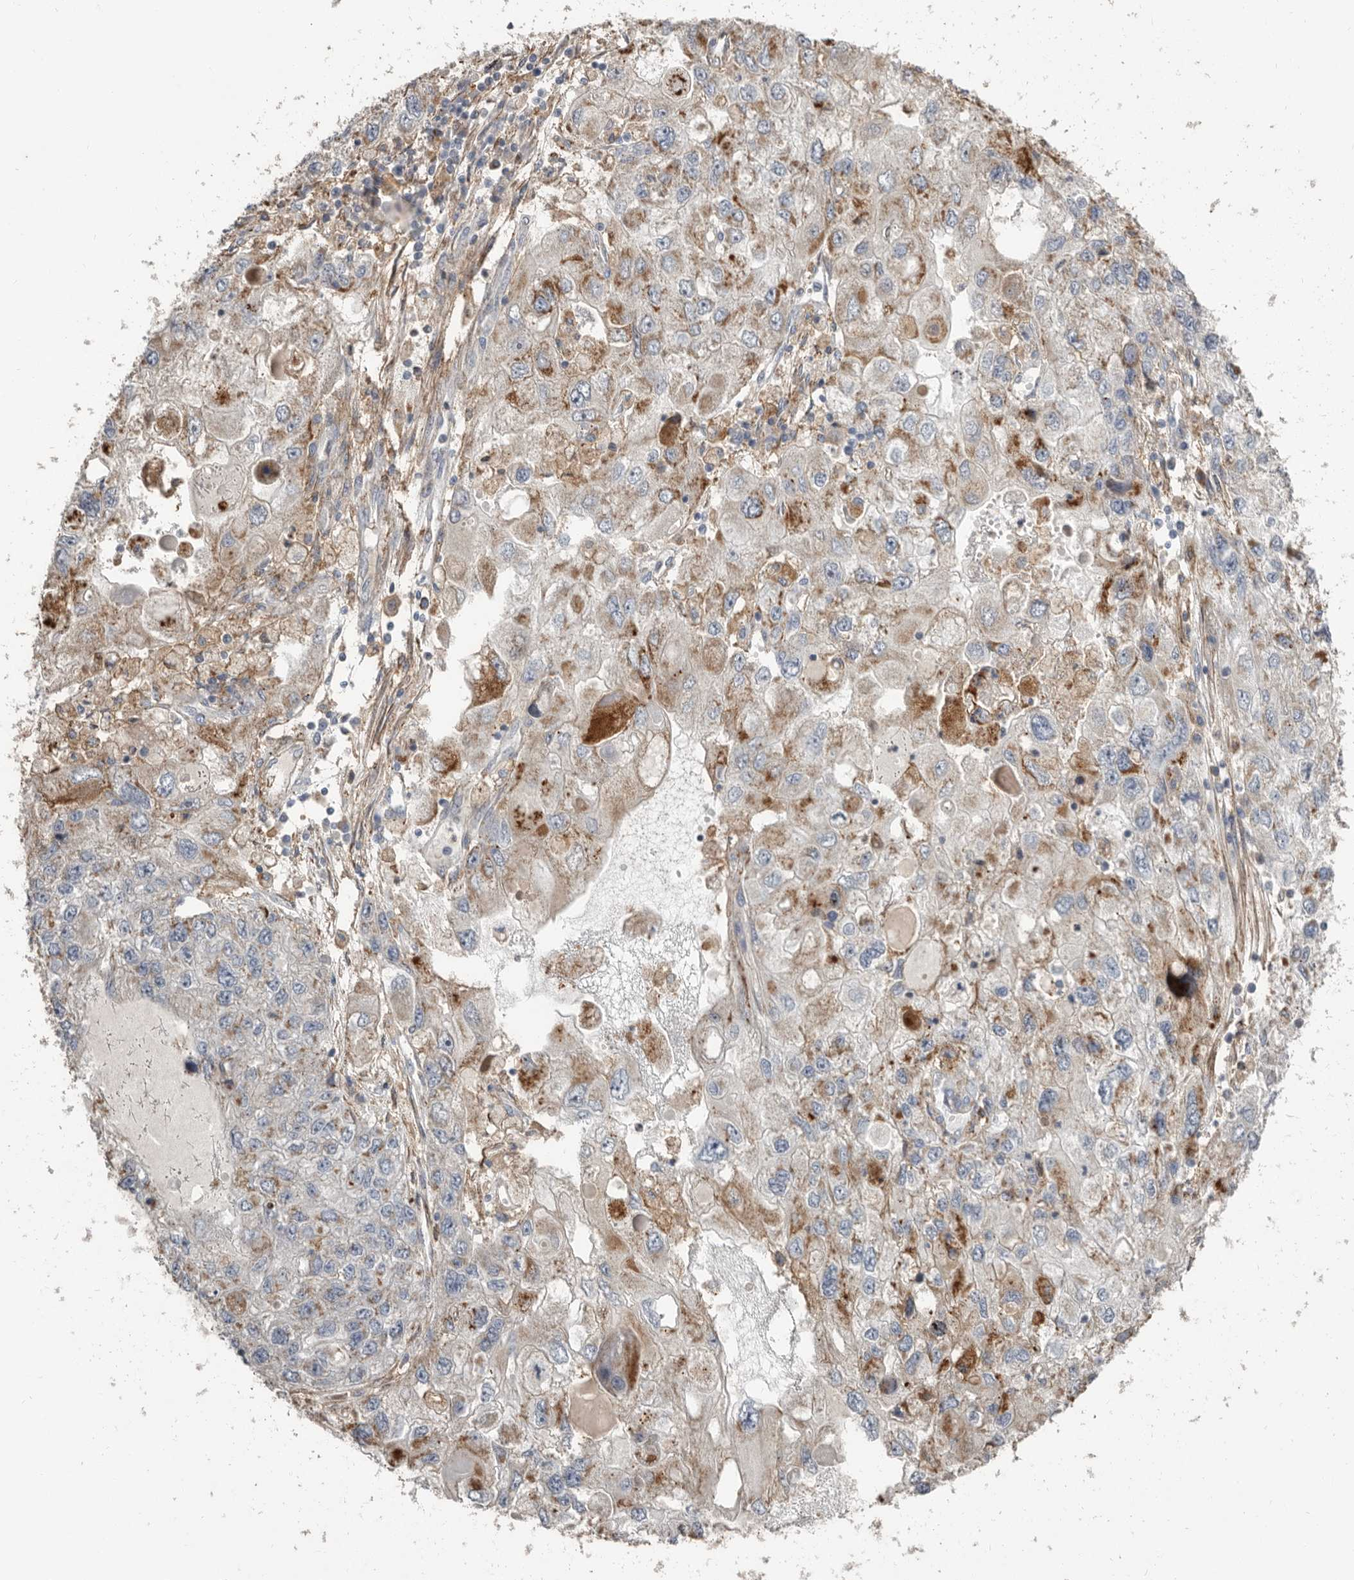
{"staining": {"intensity": "moderate", "quantity": "<25%", "location": "cytoplasmic/membranous"}, "tissue": "endometrial cancer", "cell_type": "Tumor cells", "image_type": "cancer", "snomed": [{"axis": "morphology", "description": "Adenocarcinoma, NOS"}, {"axis": "topography", "description": "Endometrium"}], "caption": "Protein staining demonstrates moderate cytoplasmic/membranous positivity in approximately <25% of tumor cells in endometrial adenocarcinoma.", "gene": "KIF26B", "patient": {"sex": "female", "age": 49}}